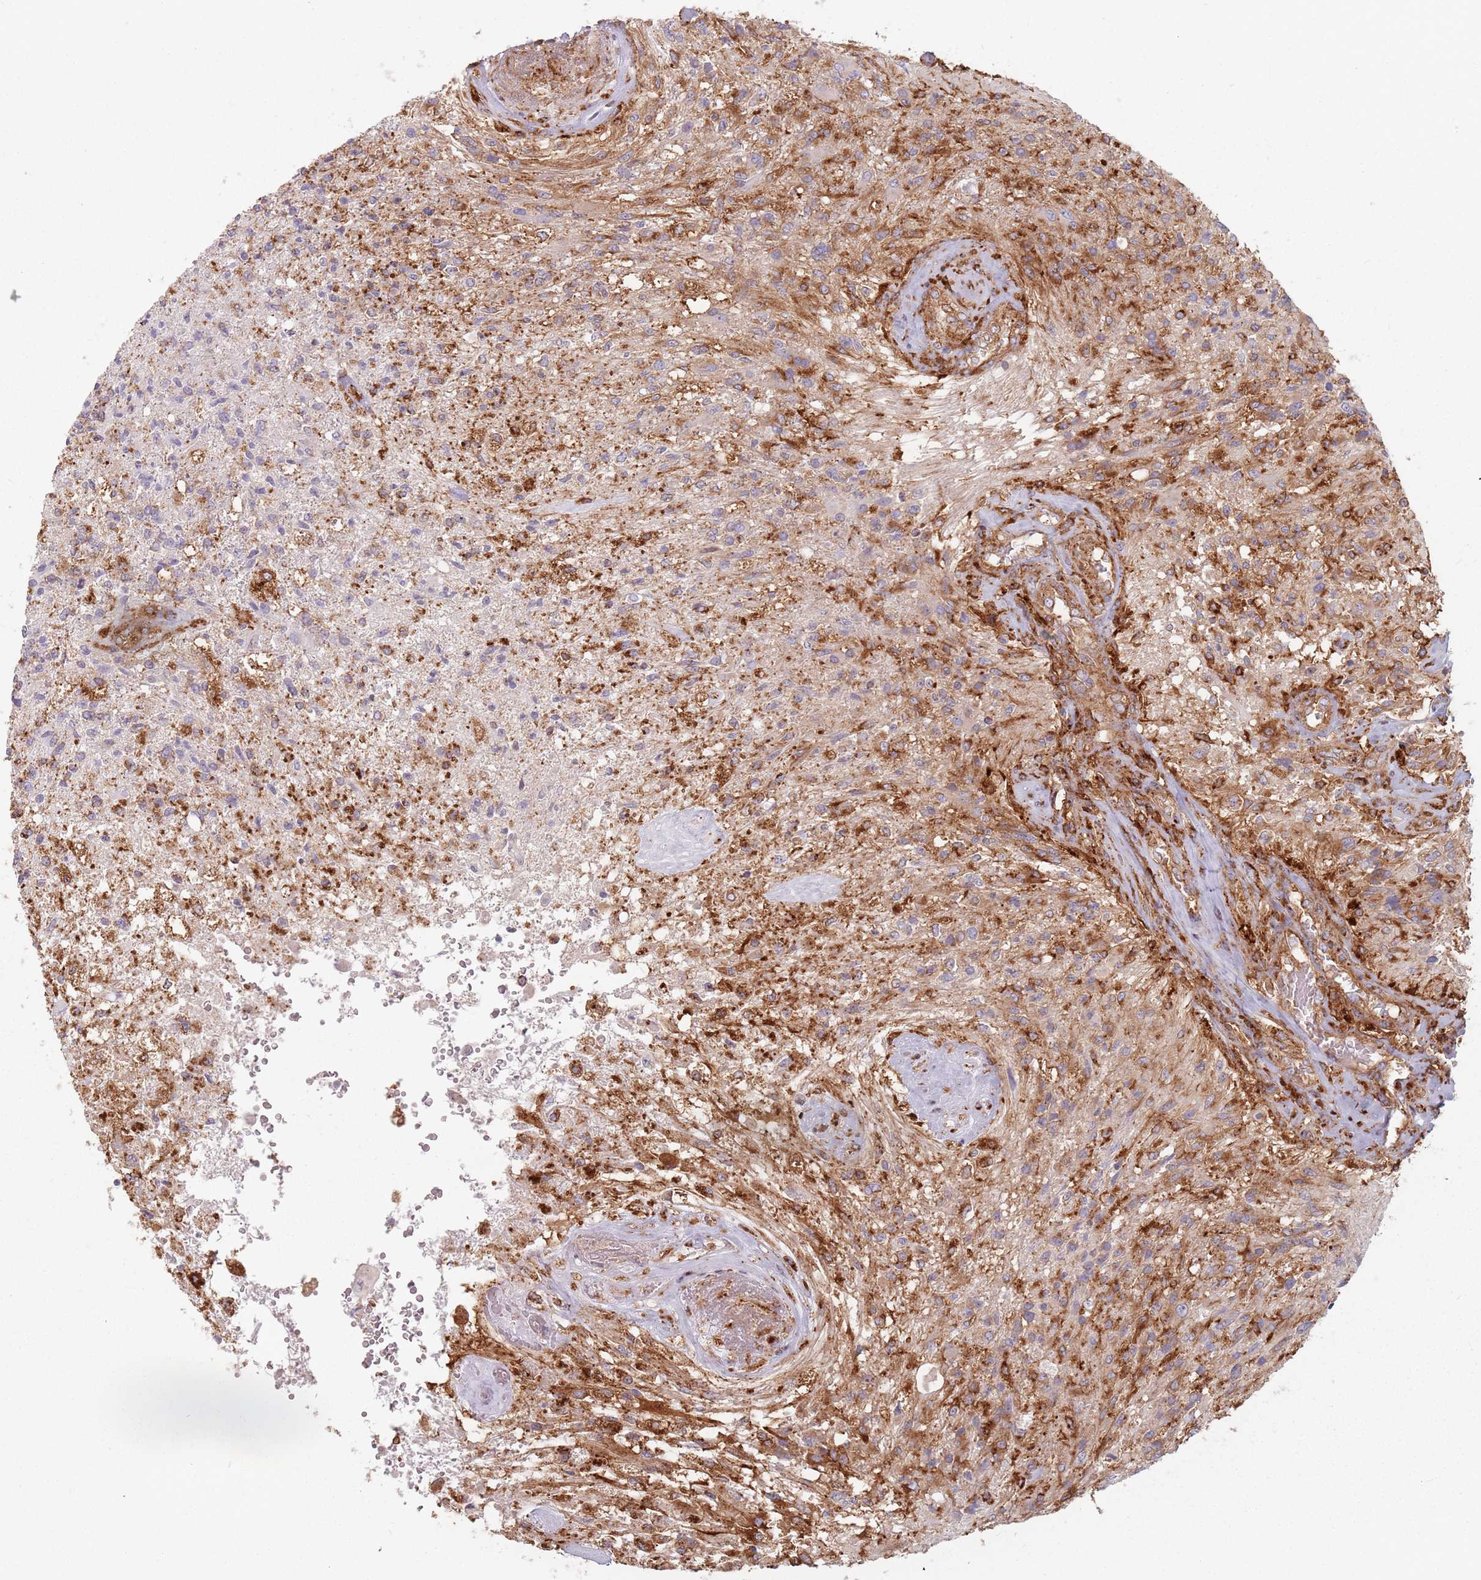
{"staining": {"intensity": "moderate", "quantity": "25%-75%", "location": "cytoplasmic/membranous"}, "tissue": "glioma", "cell_type": "Tumor cells", "image_type": "cancer", "snomed": [{"axis": "morphology", "description": "Glioma, malignant, High grade"}, {"axis": "topography", "description": "Brain"}], "caption": "Protein expression analysis of malignant glioma (high-grade) displays moderate cytoplasmic/membranous positivity in approximately 25%-75% of tumor cells.", "gene": "TPD52L2", "patient": {"sex": "male", "age": 56}}